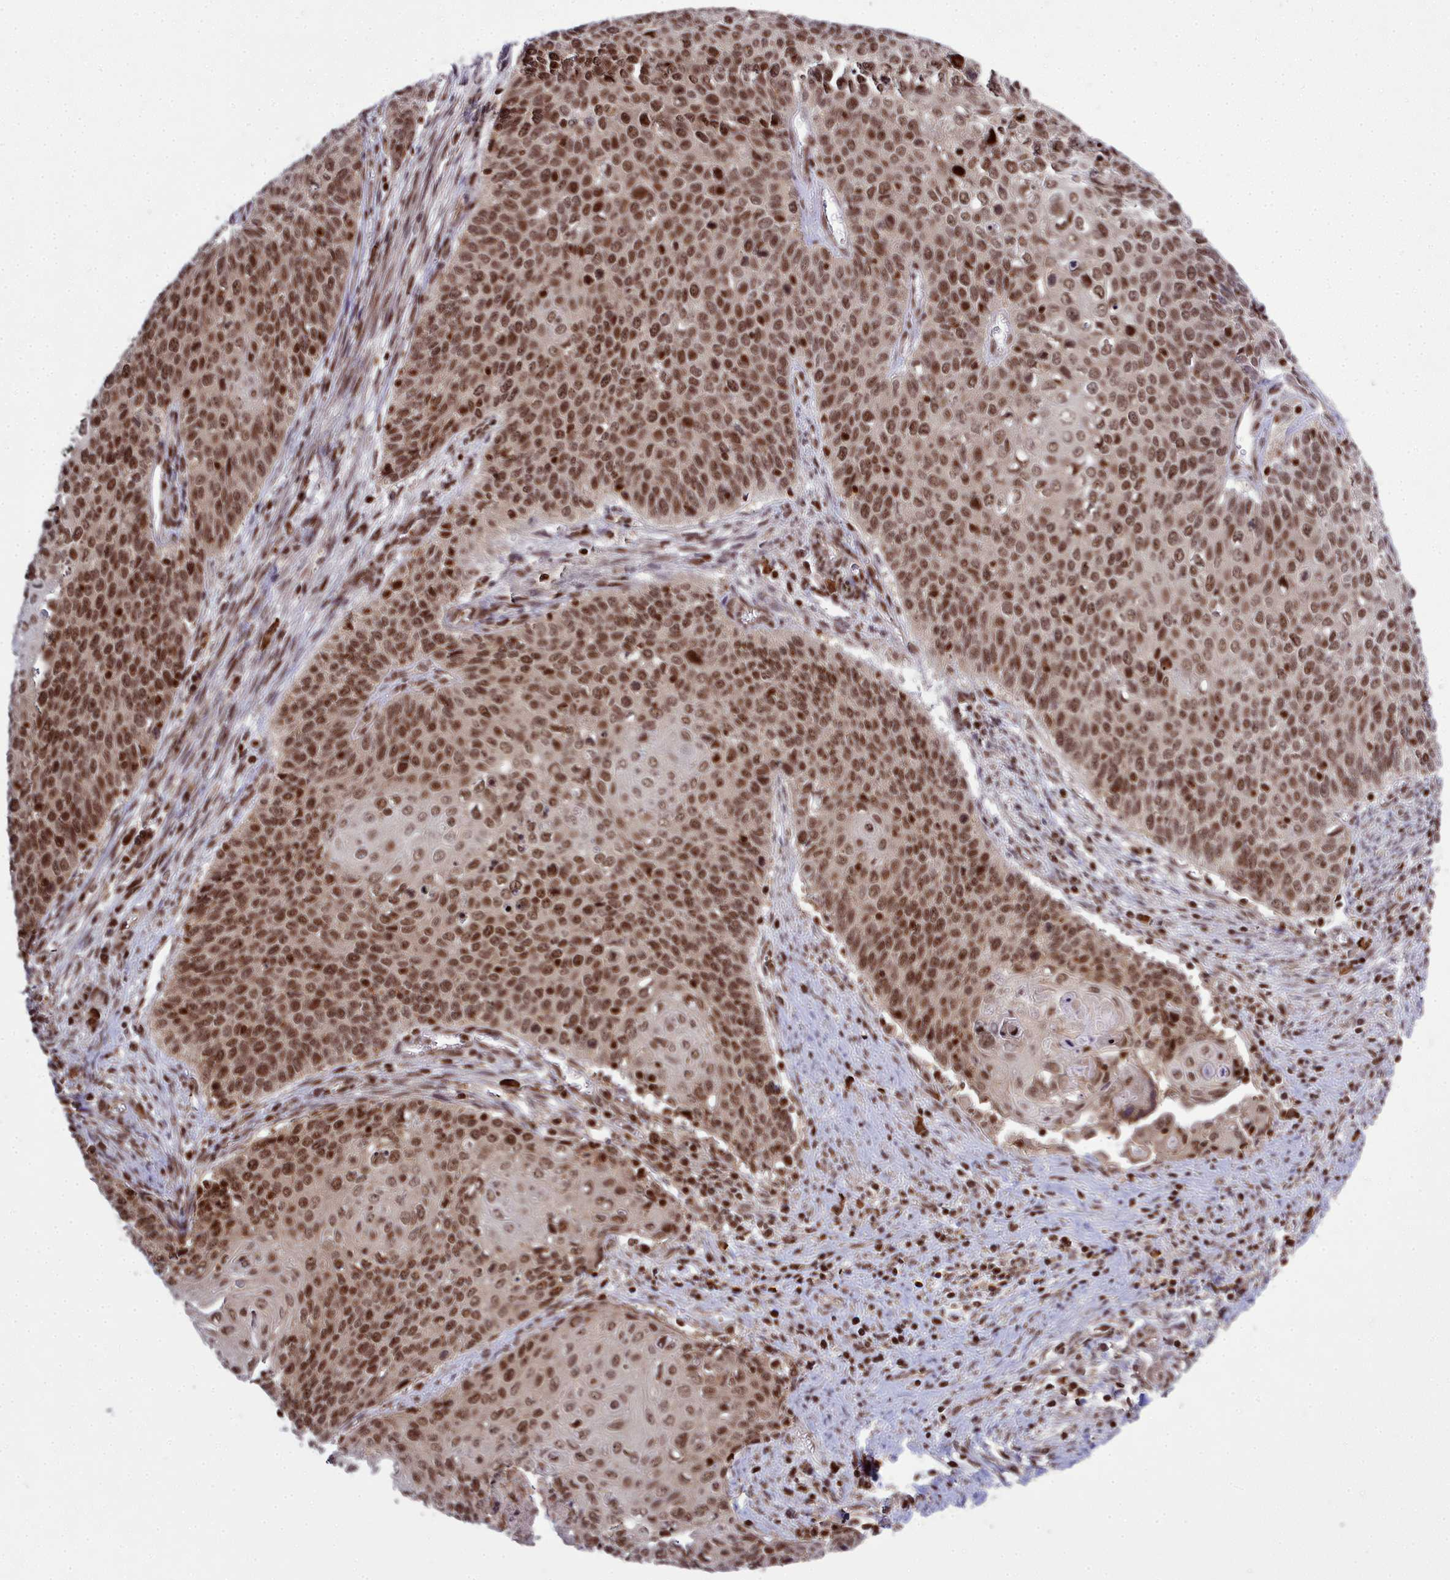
{"staining": {"intensity": "moderate", "quantity": ">75%", "location": "nuclear"}, "tissue": "cervical cancer", "cell_type": "Tumor cells", "image_type": "cancer", "snomed": [{"axis": "morphology", "description": "Squamous cell carcinoma, NOS"}, {"axis": "topography", "description": "Cervix"}], "caption": "This is a photomicrograph of immunohistochemistry (IHC) staining of cervical squamous cell carcinoma, which shows moderate positivity in the nuclear of tumor cells.", "gene": "GMEB1", "patient": {"sex": "female", "age": 39}}